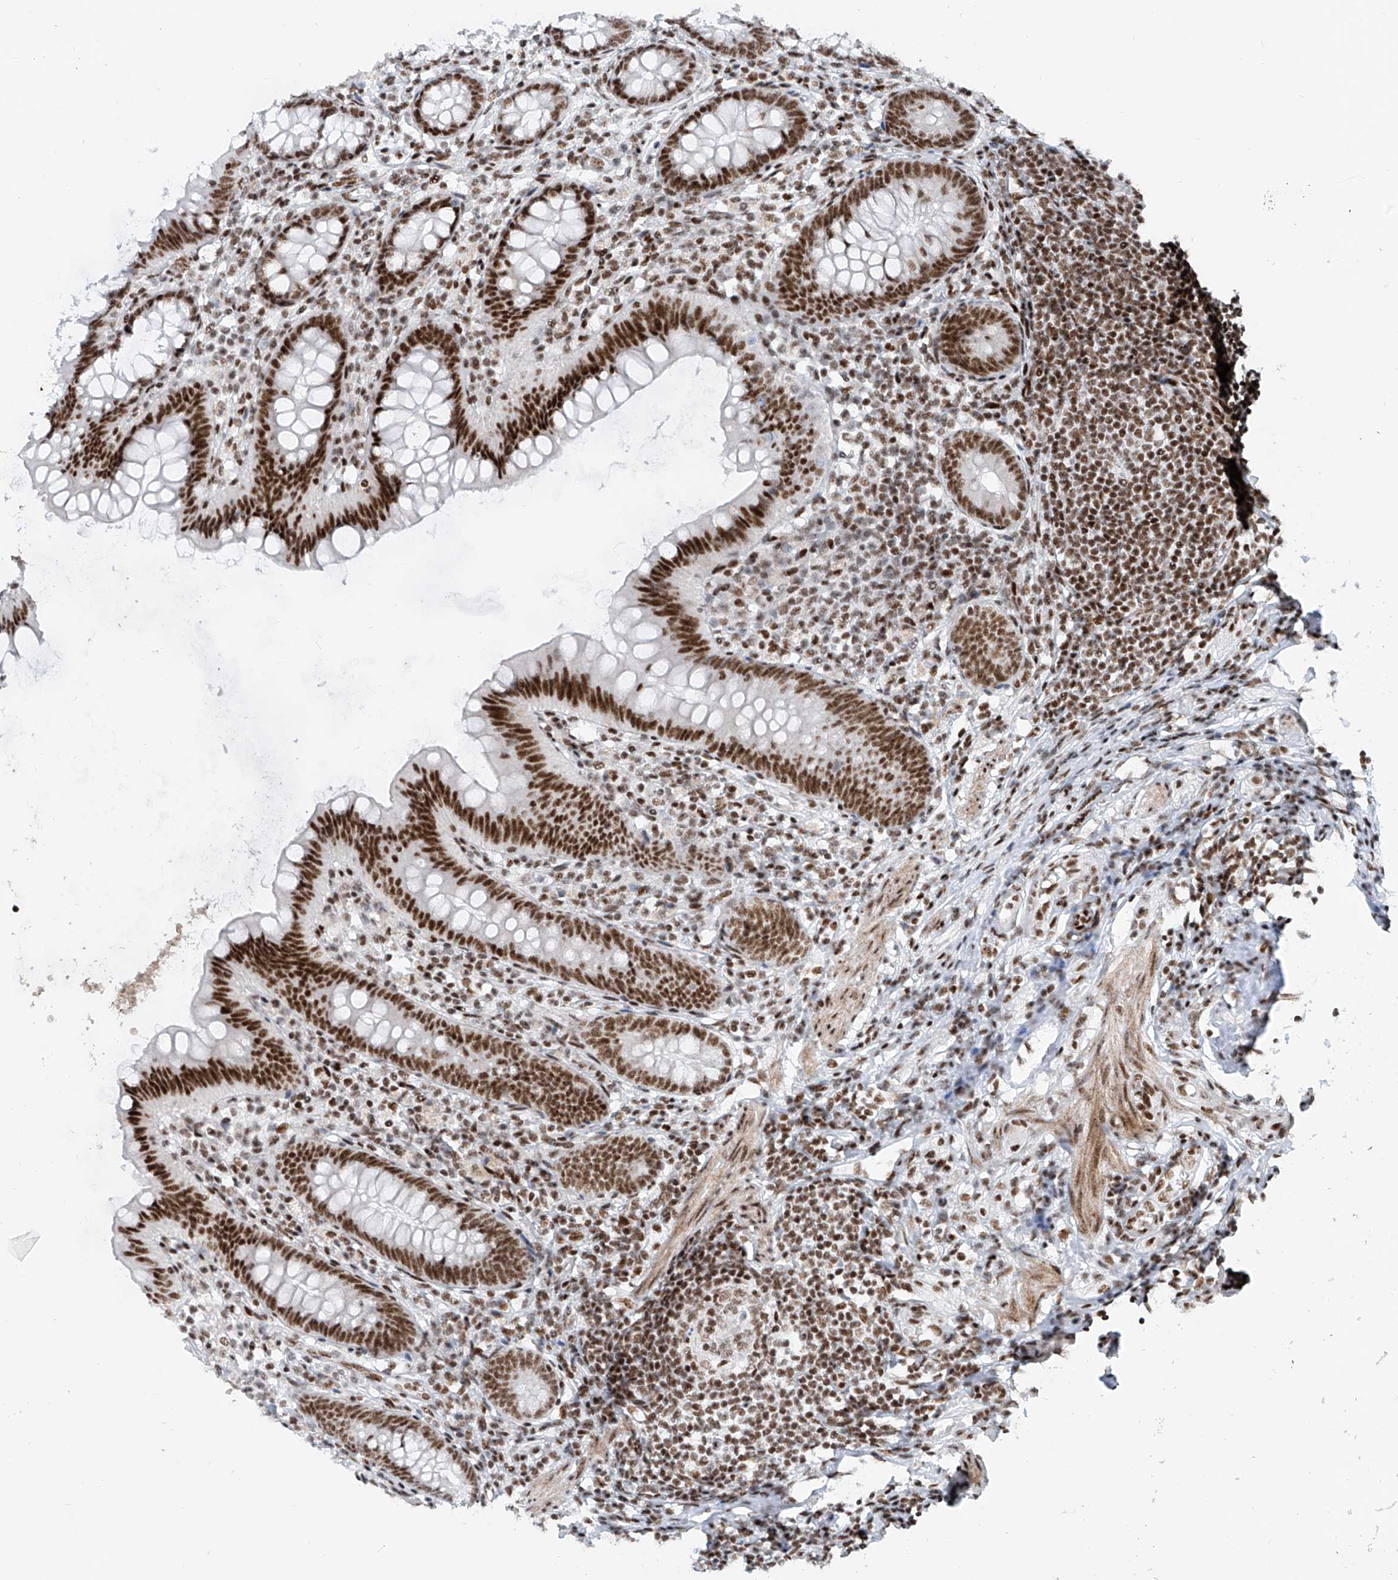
{"staining": {"intensity": "strong", "quantity": ">75%", "location": "nuclear"}, "tissue": "appendix", "cell_type": "Glandular cells", "image_type": "normal", "snomed": [{"axis": "morphology", "description": "Normal tissue, NOS"}, {"axis": "topography", "description": "Appendix"}], "caption": "A histopathology image of appendix stained for a protein exhibits strong nuclear brown staining in glandular cells.", "gene": "TAF4", "patient": {"sex": "female", "age": 62}}